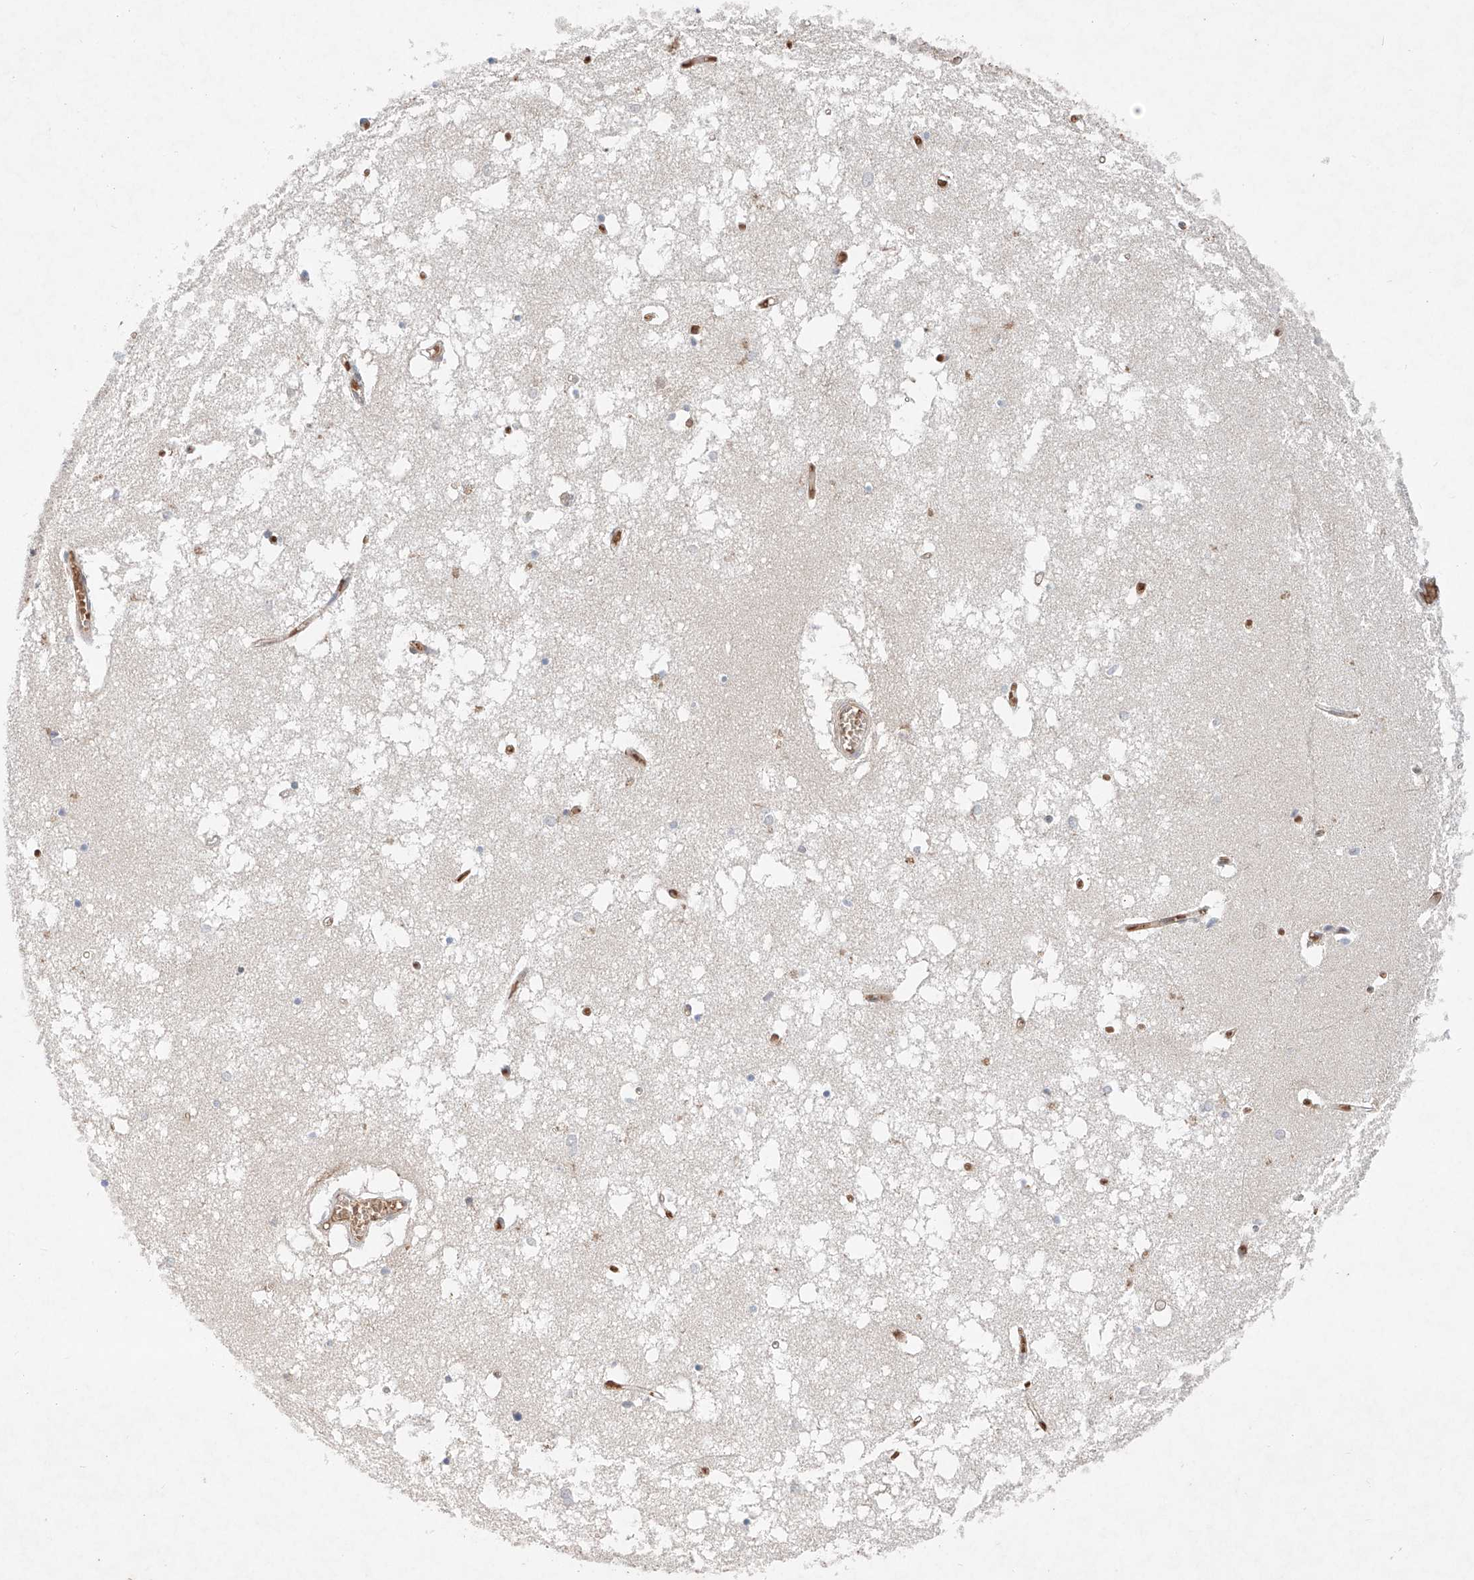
{"staining": {"intensity": "negative", "quantity": "none", "location": "none"}, "tissue": "hippocampus", "cell_type": "Glial cells", "image_type": "normal", "snomed": [{"axis": "morphology", "description": "Normal tissue, NOS"}, {"axis": "topography", "description": "Hippocampus"}], "caption": "High power microscopy photomicrograph of an IHC micrograph of normal hippocampus, revealing no significant expression in glial cells.", "gene": "FASTK", "patient": {"sex": "male", "age": 70}}